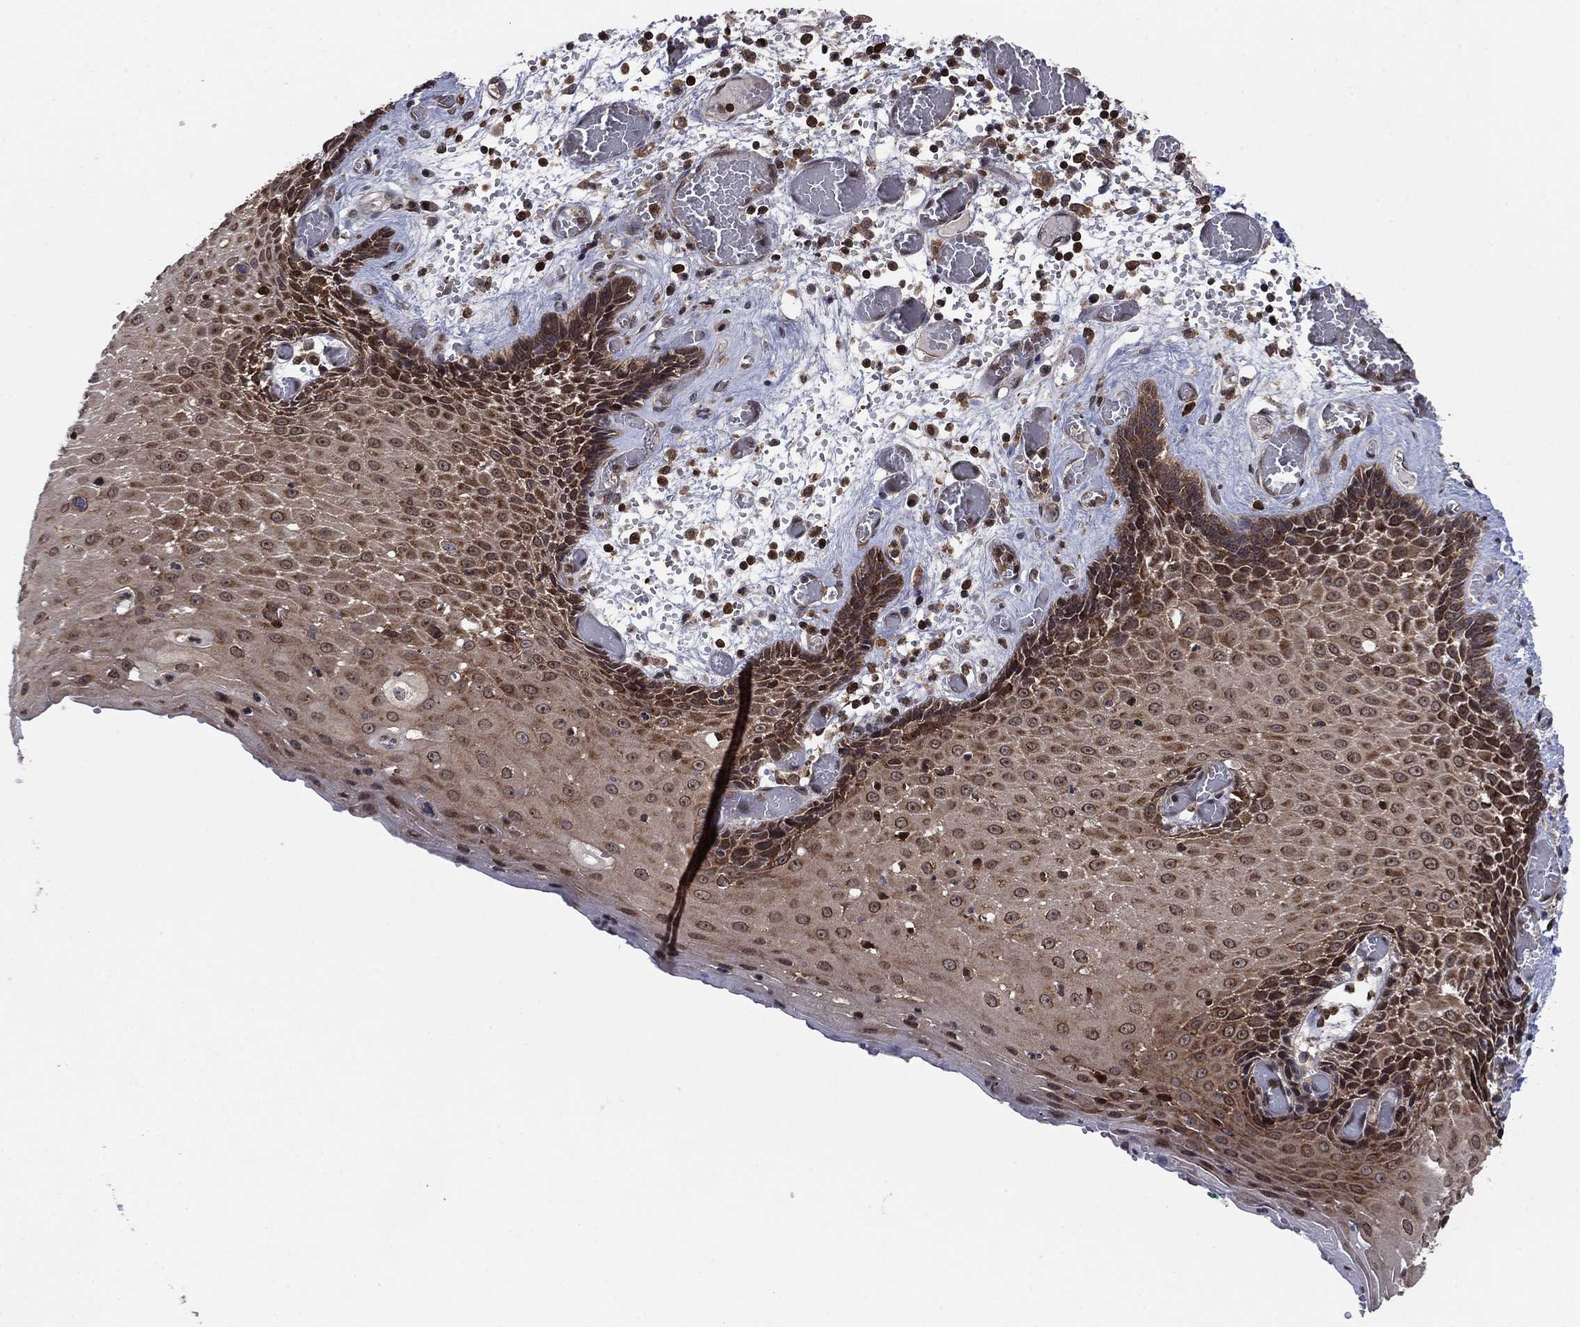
{"staining": {"intensity": "moderate", "quantity": "25%-75%", "location": "cytoplasmic/membranous"}, "tissue": "esophagus", "cell_type": "Squamous epithelial cells", "image_type": "normal", "snomed": [{"axis": "morphology", "description": "Normal tissue, NOS"}, {"axis": "topography", "description": "Esophagus"}], "caption": "The histopathology image exhibits staining of unremarkable esophagus, revealing moderate cytoplasmic/membranous protein positivity (brown color) within squamous epithelial cells.", "gene": "CACYBP", "patient": {"sex": "male", "age": 58}}